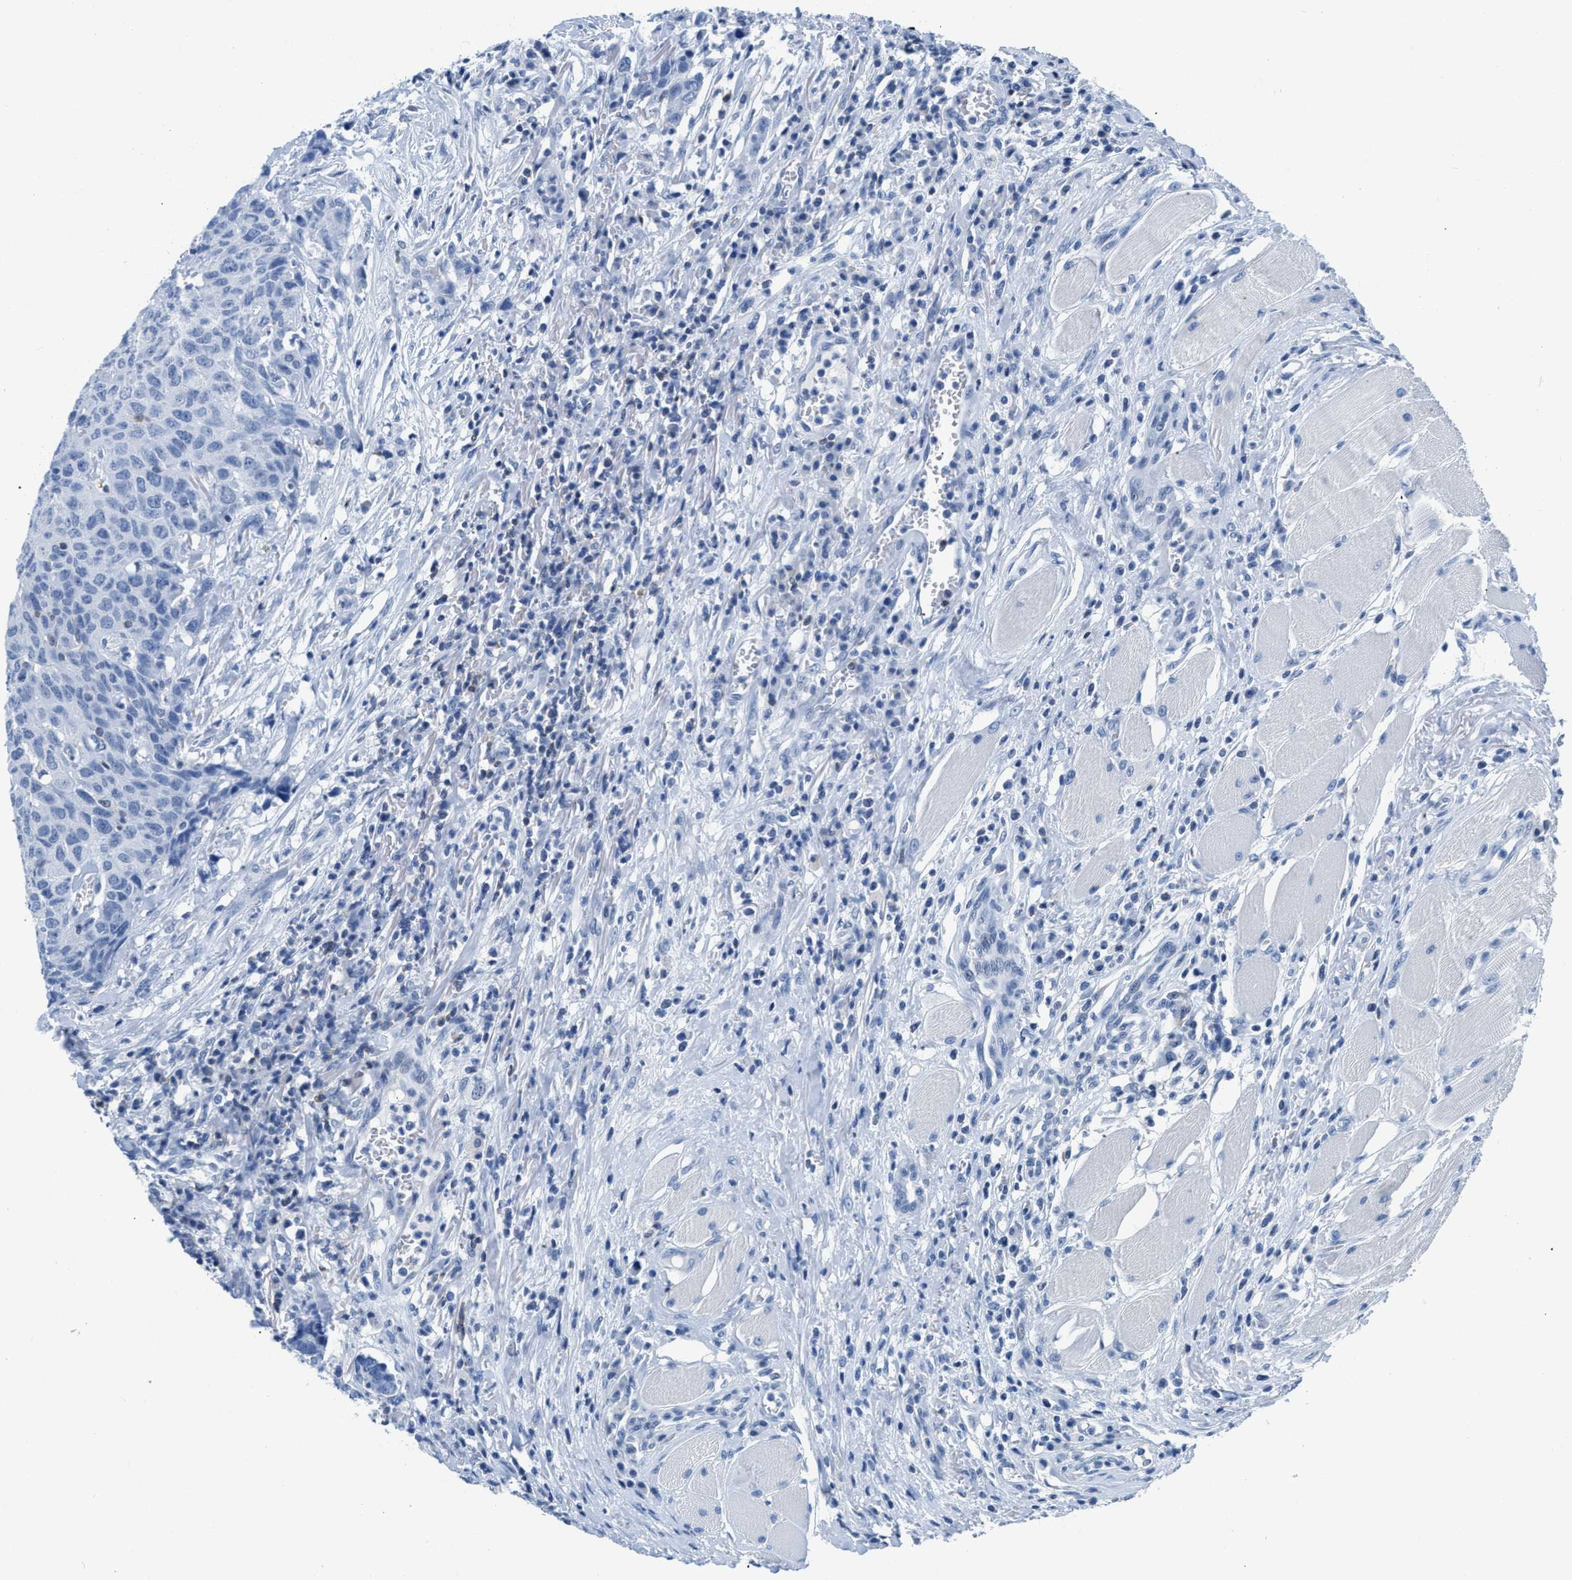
{"staining": {"intensity": "negative", "quantity": "none", "location": "none"}, "tissue": "head and neck cancer", "cell_type": "Tumor cells", "image_type": "cancer", "snomed": [{"axis": "morphology", "description": "Squamous cell carcinoma, NOS"}, {"axis": "topography", "description": "Head-Neck"}], "caption": "High power microscopy photomicrograph of an immunohistochemistry image of head and neck squamous cell carcinoma, revealing no significant staining in tumor cells.", "gene": "NFATC2", "patient": {"sex": "male", "age": 66}}